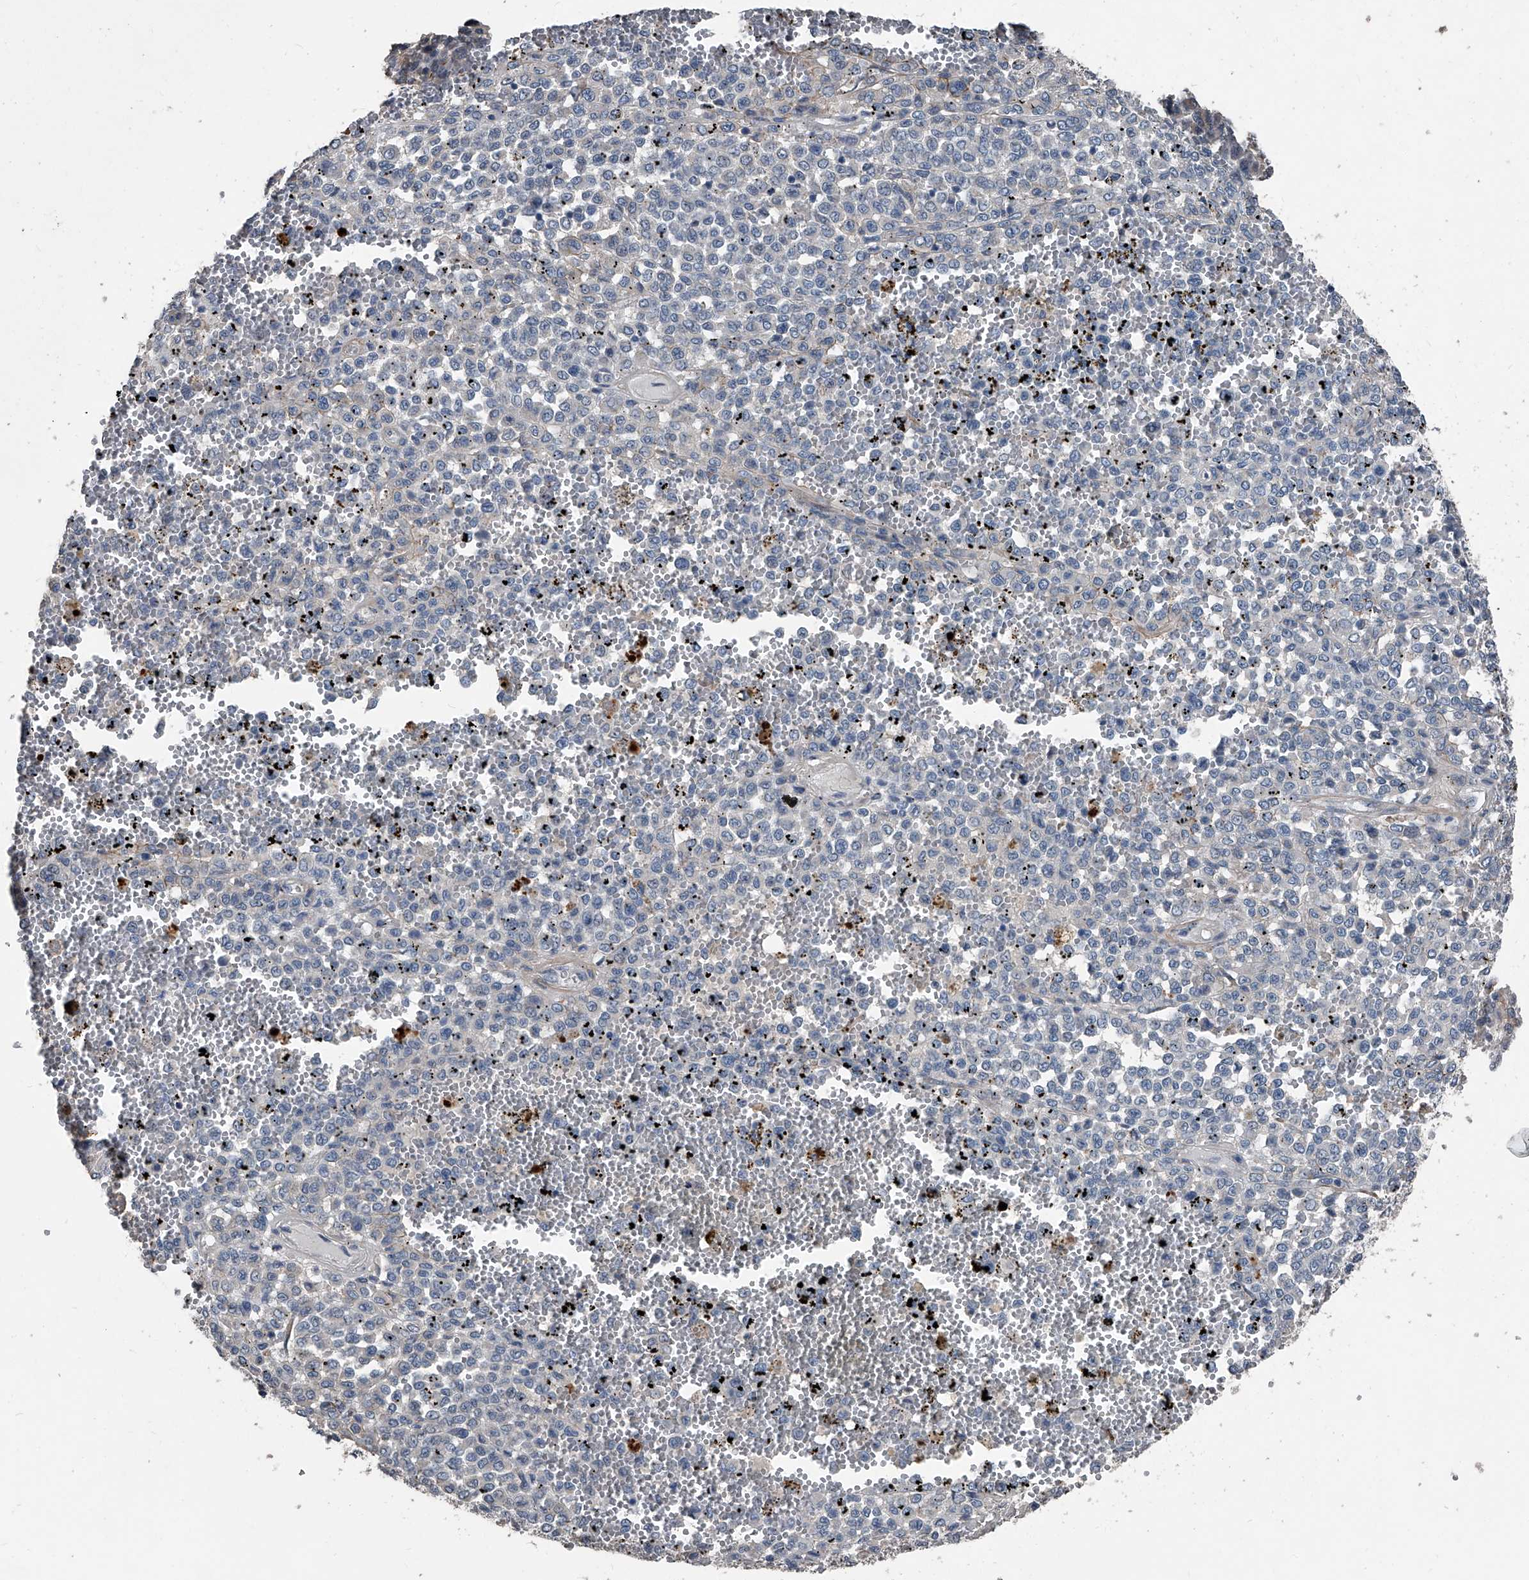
{"staining": {"intensity": "negative", "quantity": "none", "location": "none"}, "tissue": "melanoma", "cell_type": "Tumor cells", "image_type": "cancer", "snomed": [{"axis": "morphology", "description": "Malignant melanoma, Metastatic site"}, {"axis": "topography", "description": "Pancreas"}], "caption": "Tumor cells are negative for brown protein staining in melanoma.", "gene": "PHACTR1", "patient": {"sex": "female", "age": 30}}